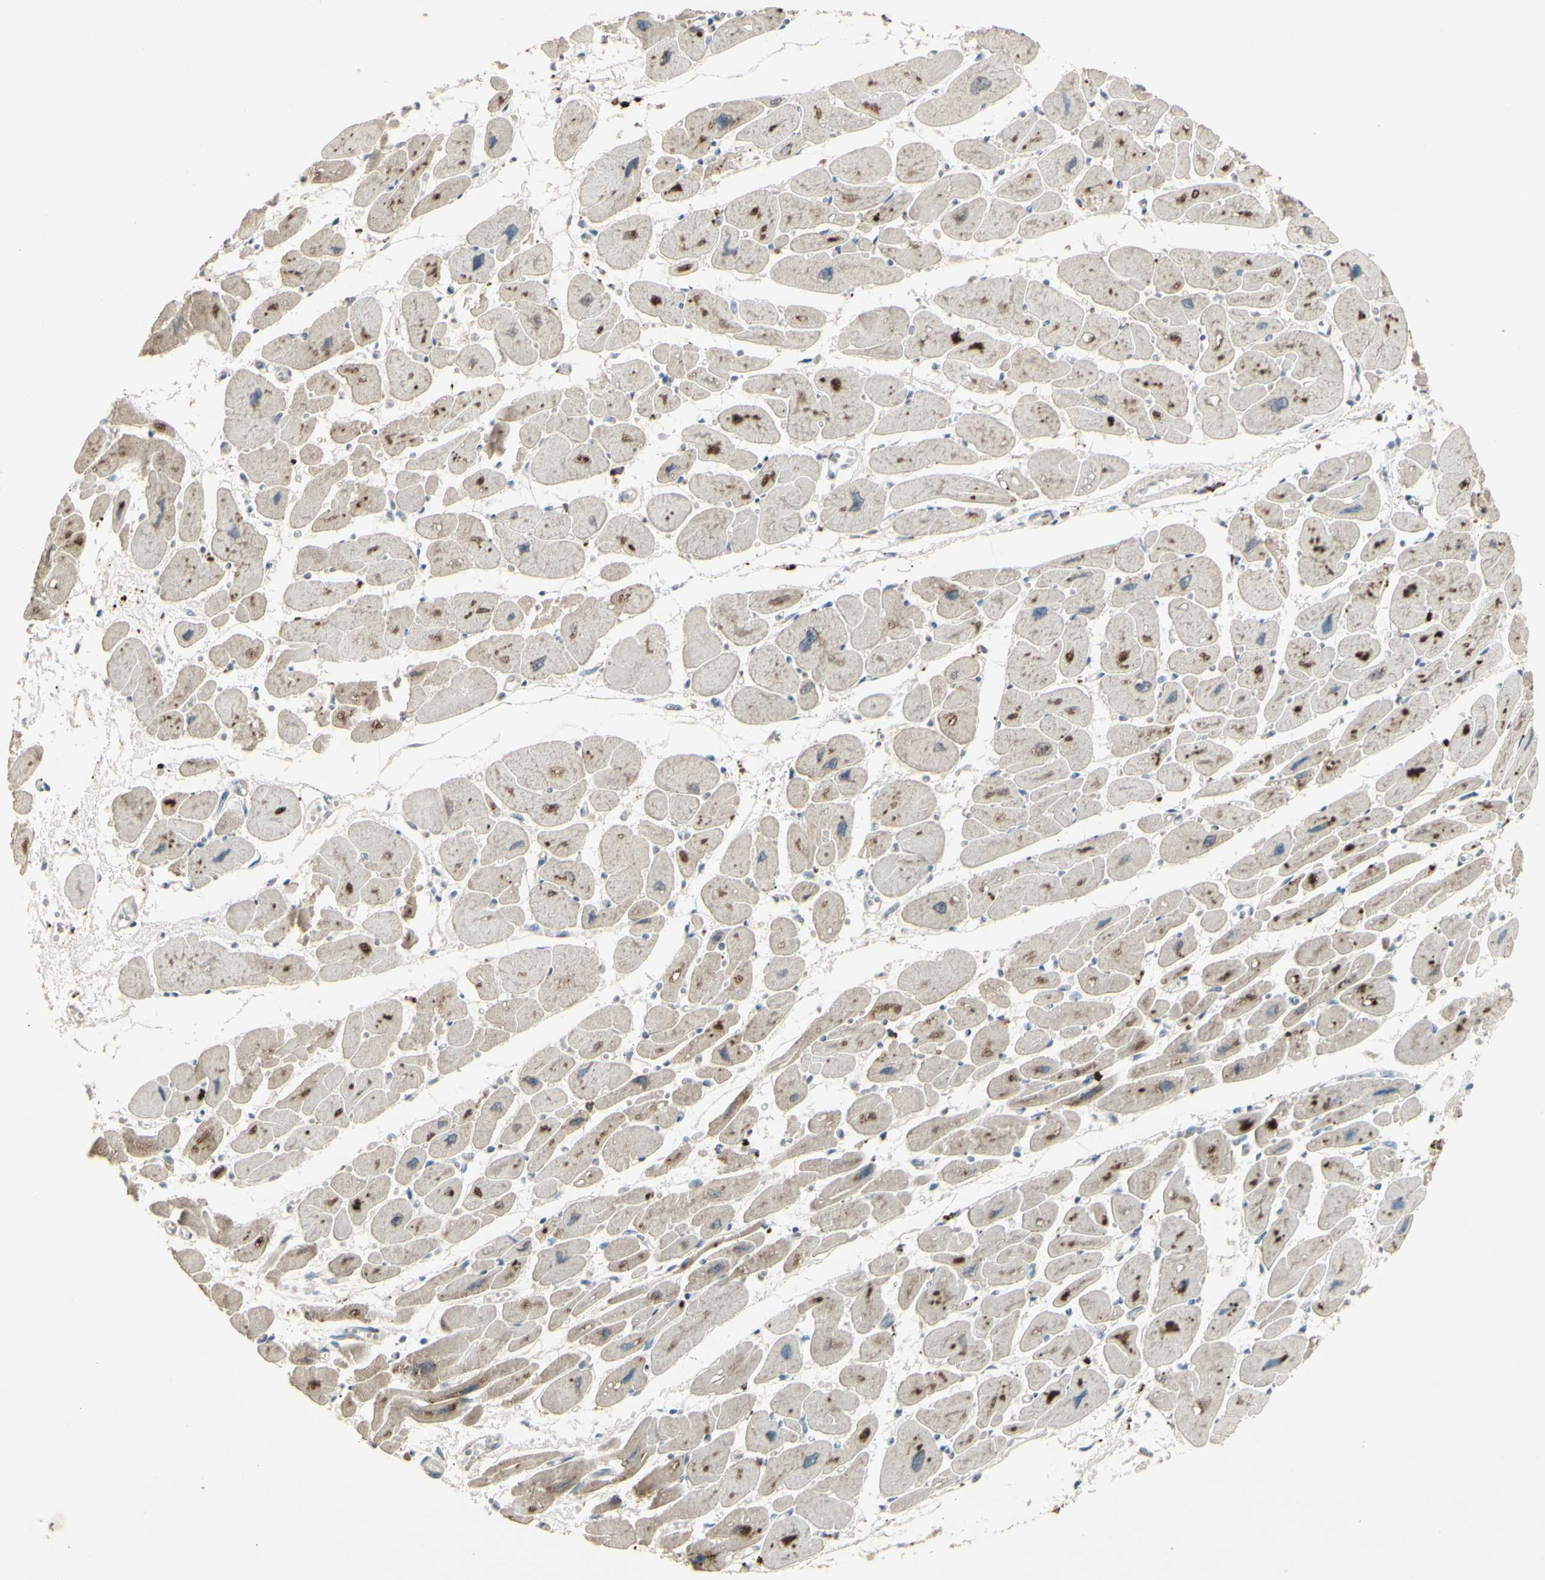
{"staining": {"intensity": "moderate", "quantity": ">75%", "location": "cytoplasmic/membranous"}, "tissue": "heart muscle", "cell_type": "Cardiomyocytes", "image_type": "normal", "snomed": [{"axis": "morphology", "description": "Normal tissue, NOS"}, {"axis": "topography", "description": "Heart"}], "caption": "This image demonstrates benign heart muscle stained with immunohistochemistry to label a protein in brown. The cytoplasmic/membranous of cardiomyocytes show moderate positivity for the protein. Nuclei are counter-stained blue.", "gene": "TIMM21", "patient": {"sex": "female", "age": 54}}